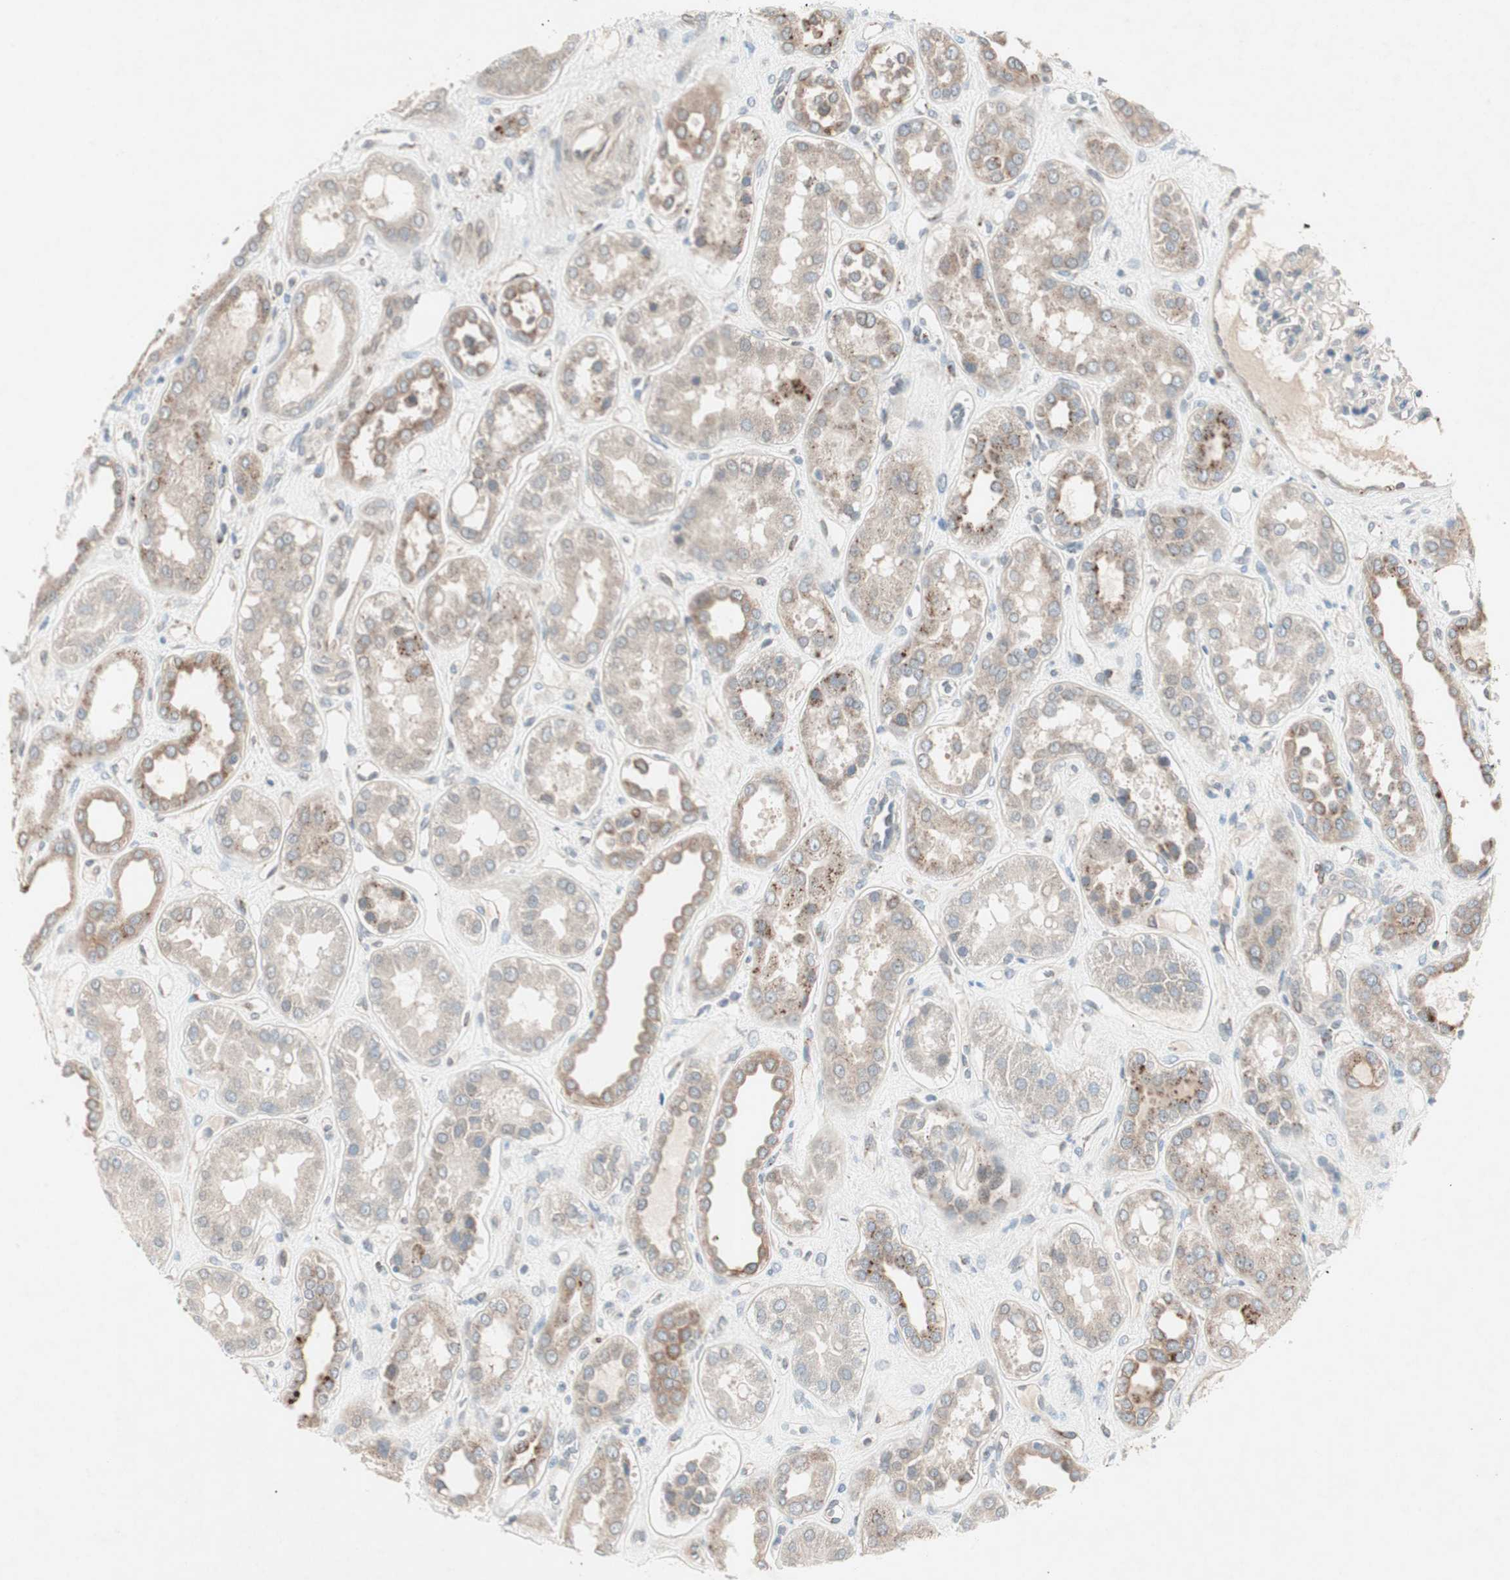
{"staining": {"intensity": "weak", "quantity": "25%-75%", "location": "cytoplasmic/membranous"}, "tissue": "kidney", "cell_type": "Cells in glomeruli", "image_type": "normal", "snomed": [{"axis": "morphology", "description": "Normal tissue, NOS"}, {"axis": "topography", "description": "Kidney"}], "caption": "Protein expression analysis of benign human kidney reveals weak cytoplasmic/membranous staining in about 25%-75% of cells in glomeruli. (IHC, brightfield microscopy, high magnification).", "gene": "FGFR4", "patient": {"sex": "male", "age": 59}}